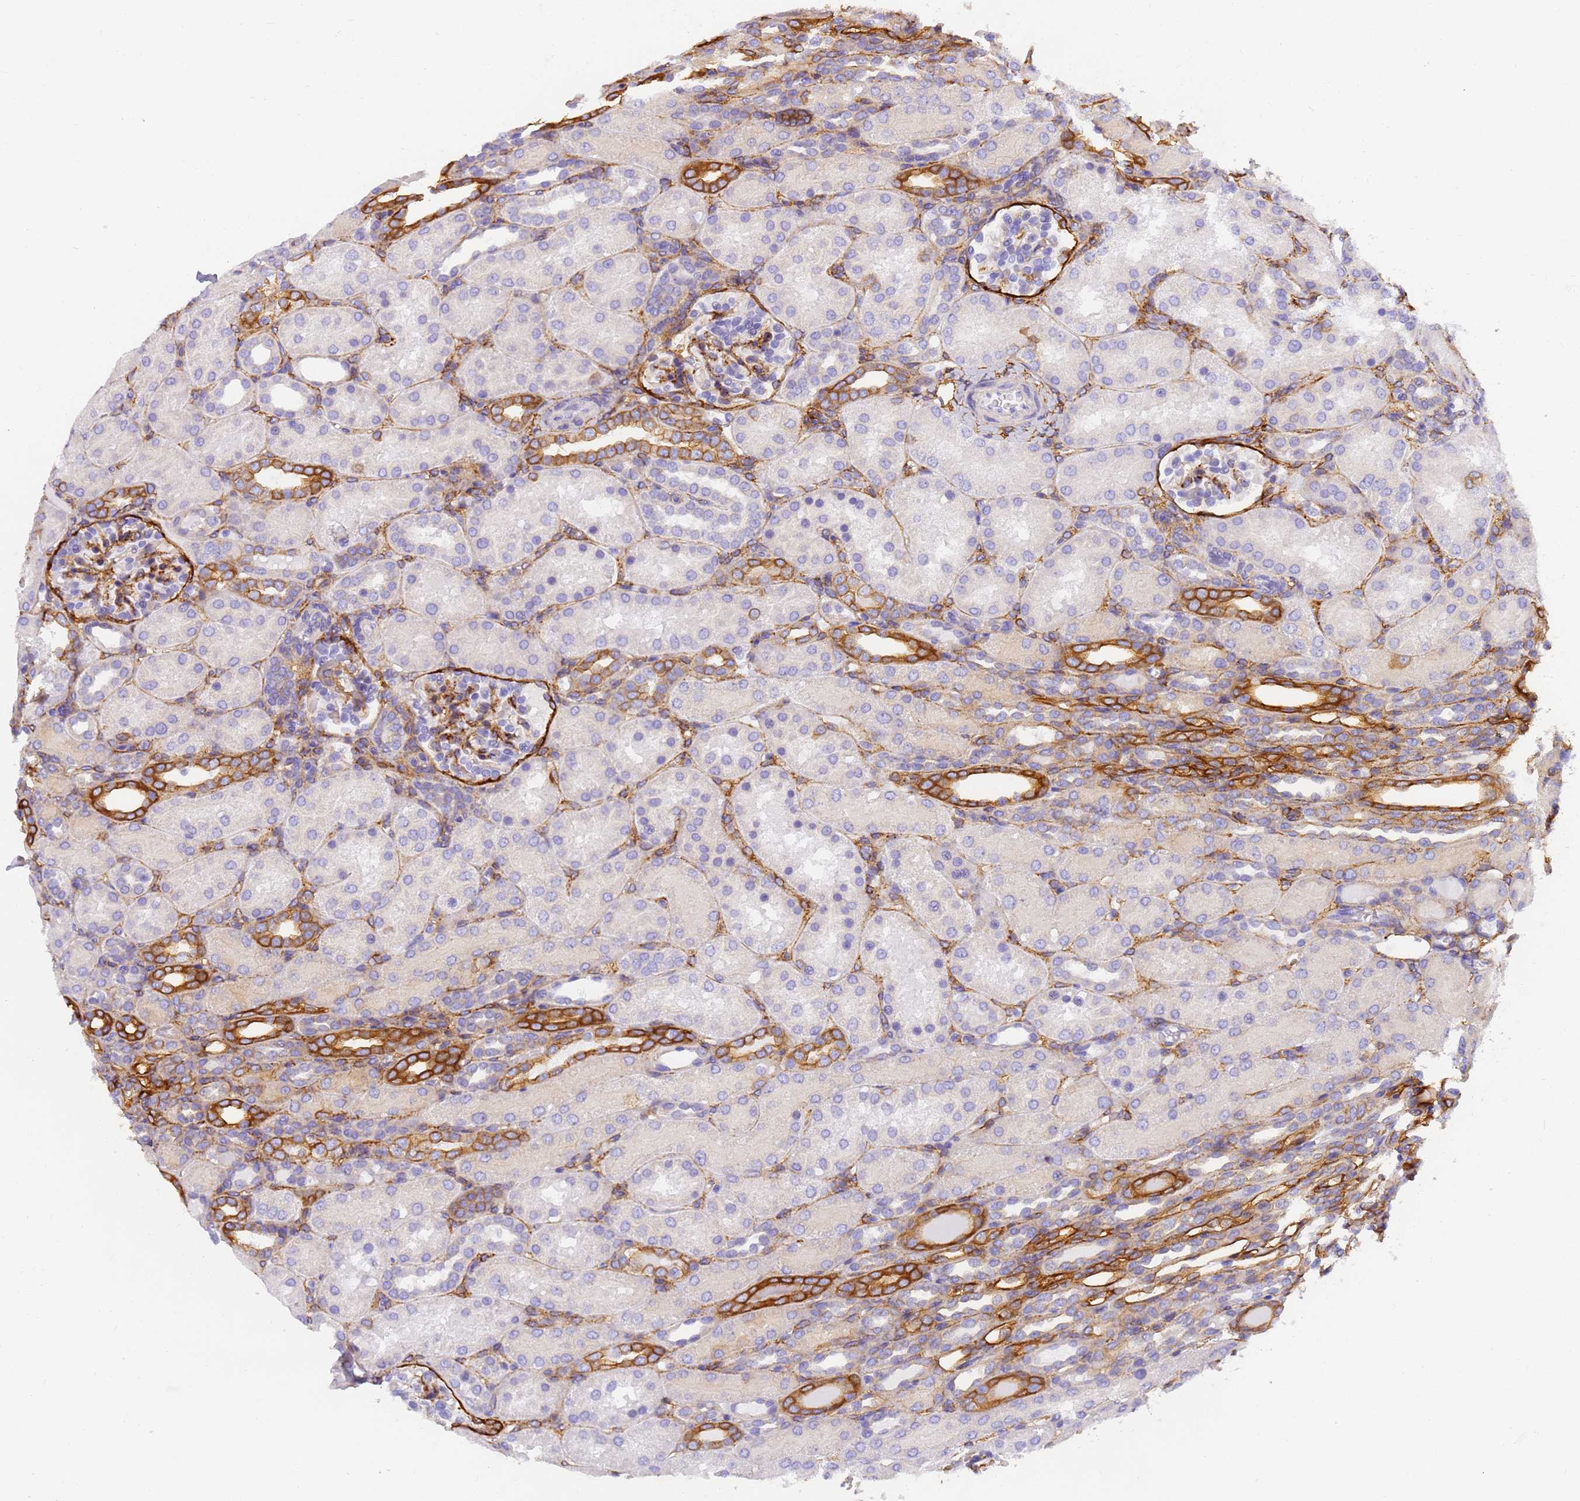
{"staining": {"intensity": "strong", "quantity": "25%-75%", "location": "cytoplasmic/membranous"}, "tissue": "kidney", "cell_type": "Cells in glomeruli", "image_type": "normal", "snomed": [{"axis": "morphology", "description": "Normal tissue, NOS"}, {"axis": "topography", "description": "Kidney"}], "caption": "Immunohistochemical staining of unremarkable kidney demonstrates 25%-75% levels of strong cytoplasmic/membranous protein positivity in about 25%-75% of cells in glomeruli.", "gene": "MVB12A", "patient": {"sex": "male", "age": 1}}